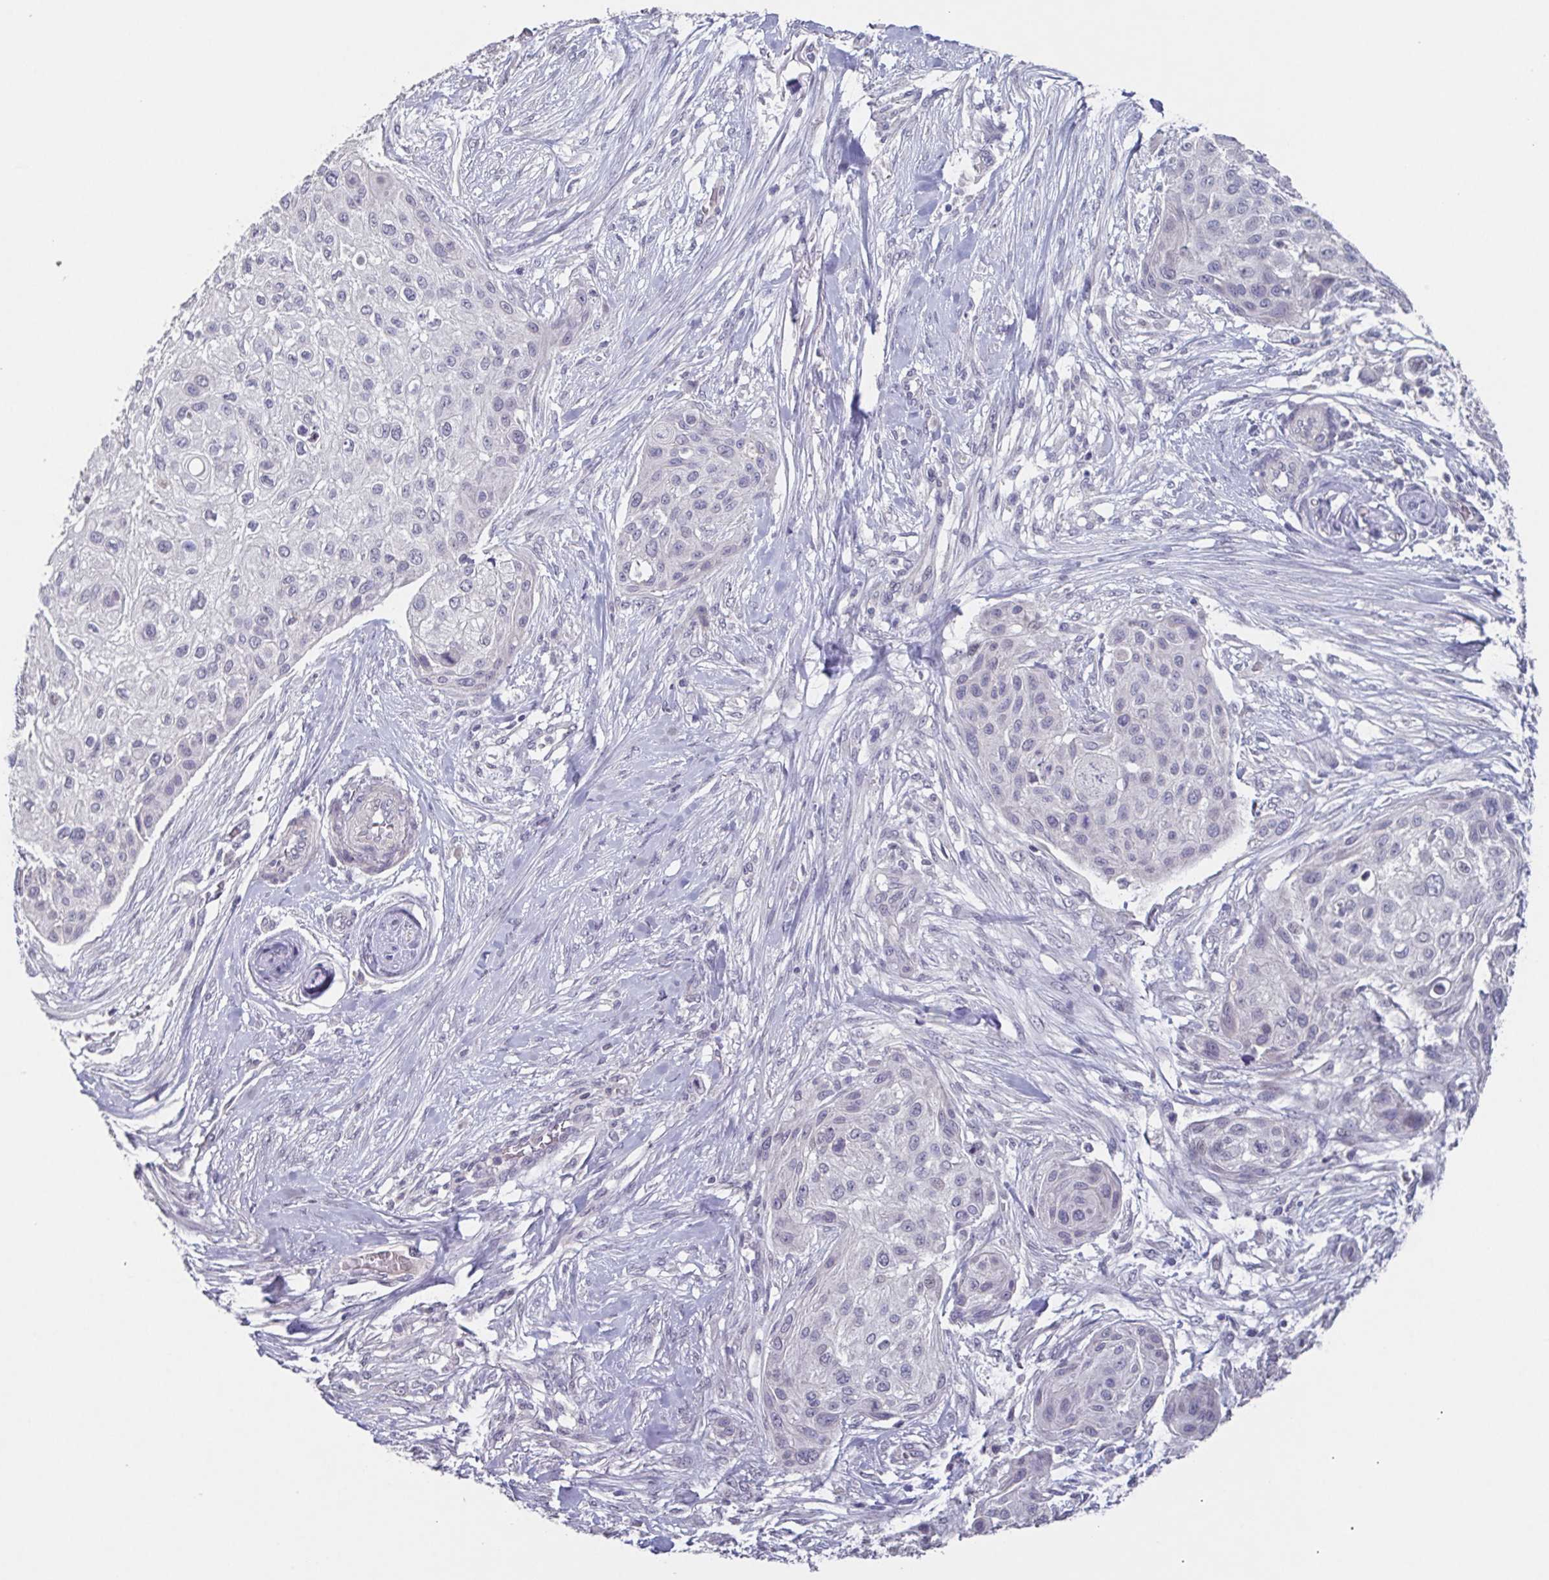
{"staining": {"intensity": "negative", "quantity": "none", "location": "none"}, "tissue": "skin cancer", "cell_type": "Tumor cells", "image_type": "cancer", "snomed": [{"axis": "morphology", "description": "Squamous cell carcinoma, NOS"}, {"axis": "topography", "description": "Skin"}], "caption": "Immunohistochemistry (IHC) histopathology image of human skin squamous cell carcinoma stained for a protein (brown), which displays no expression in tumor cells.", "gene": "GHRL", "patient": {"sex": "female", "age": 87}}